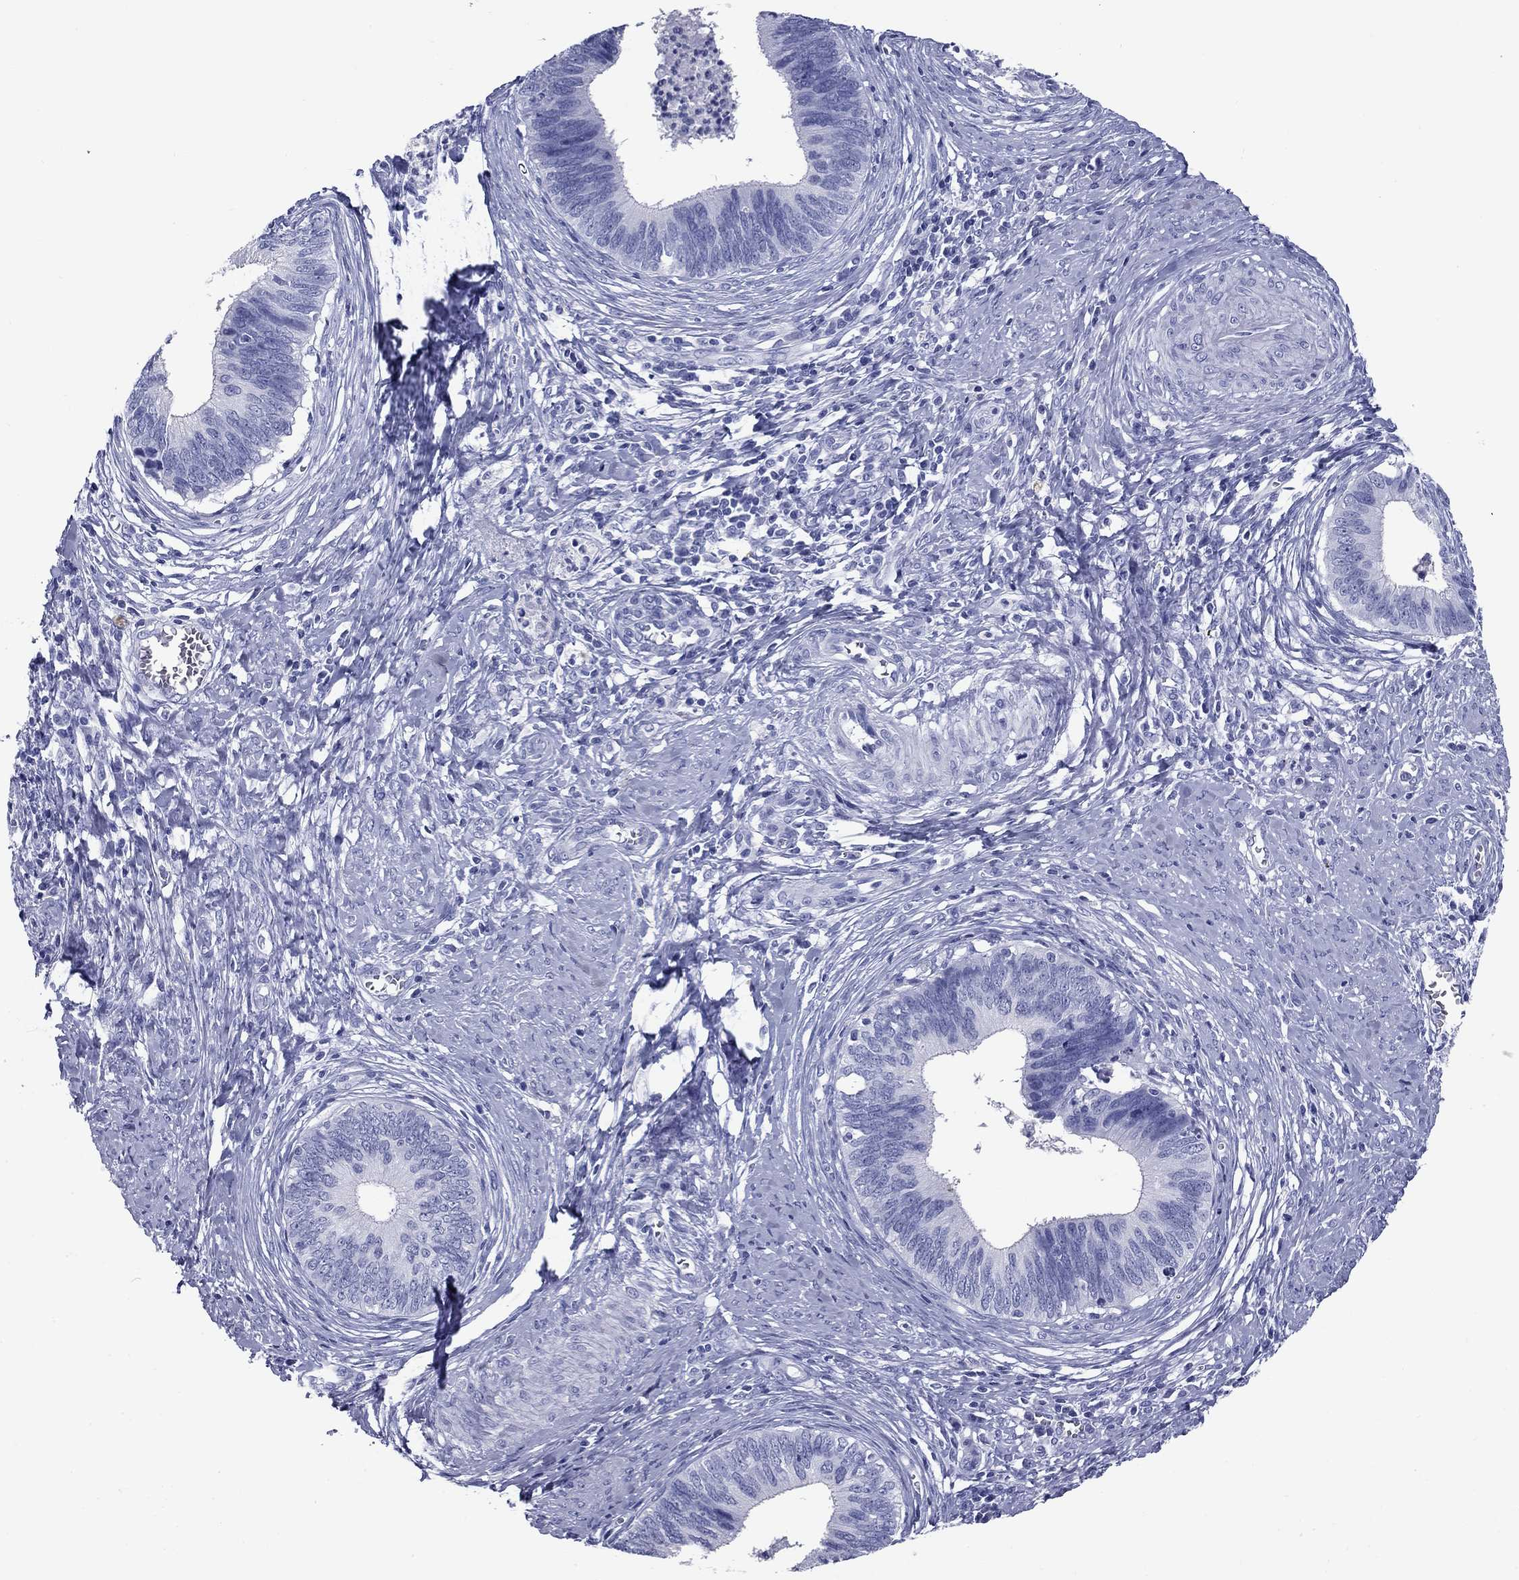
{"staining": {"intensity": "negative", "quantity": "none", "location": "none"}, "tissue": "cervical cancer", "cell_type": "Tumor cells", "image_type": "cancer", "snomed": [{"axis": "morphology", "description": "Adenocarcinoma, NOS"}, {"axis": "topography", "description": "Cervix"}], "caption": "IHC histopathology image of adenocarcinoma (cervical) stained for a protein (brown), which shows no staining in tumor cells.", "gene": "NPPA", "patient": {"sex": "female", "age": 42}}